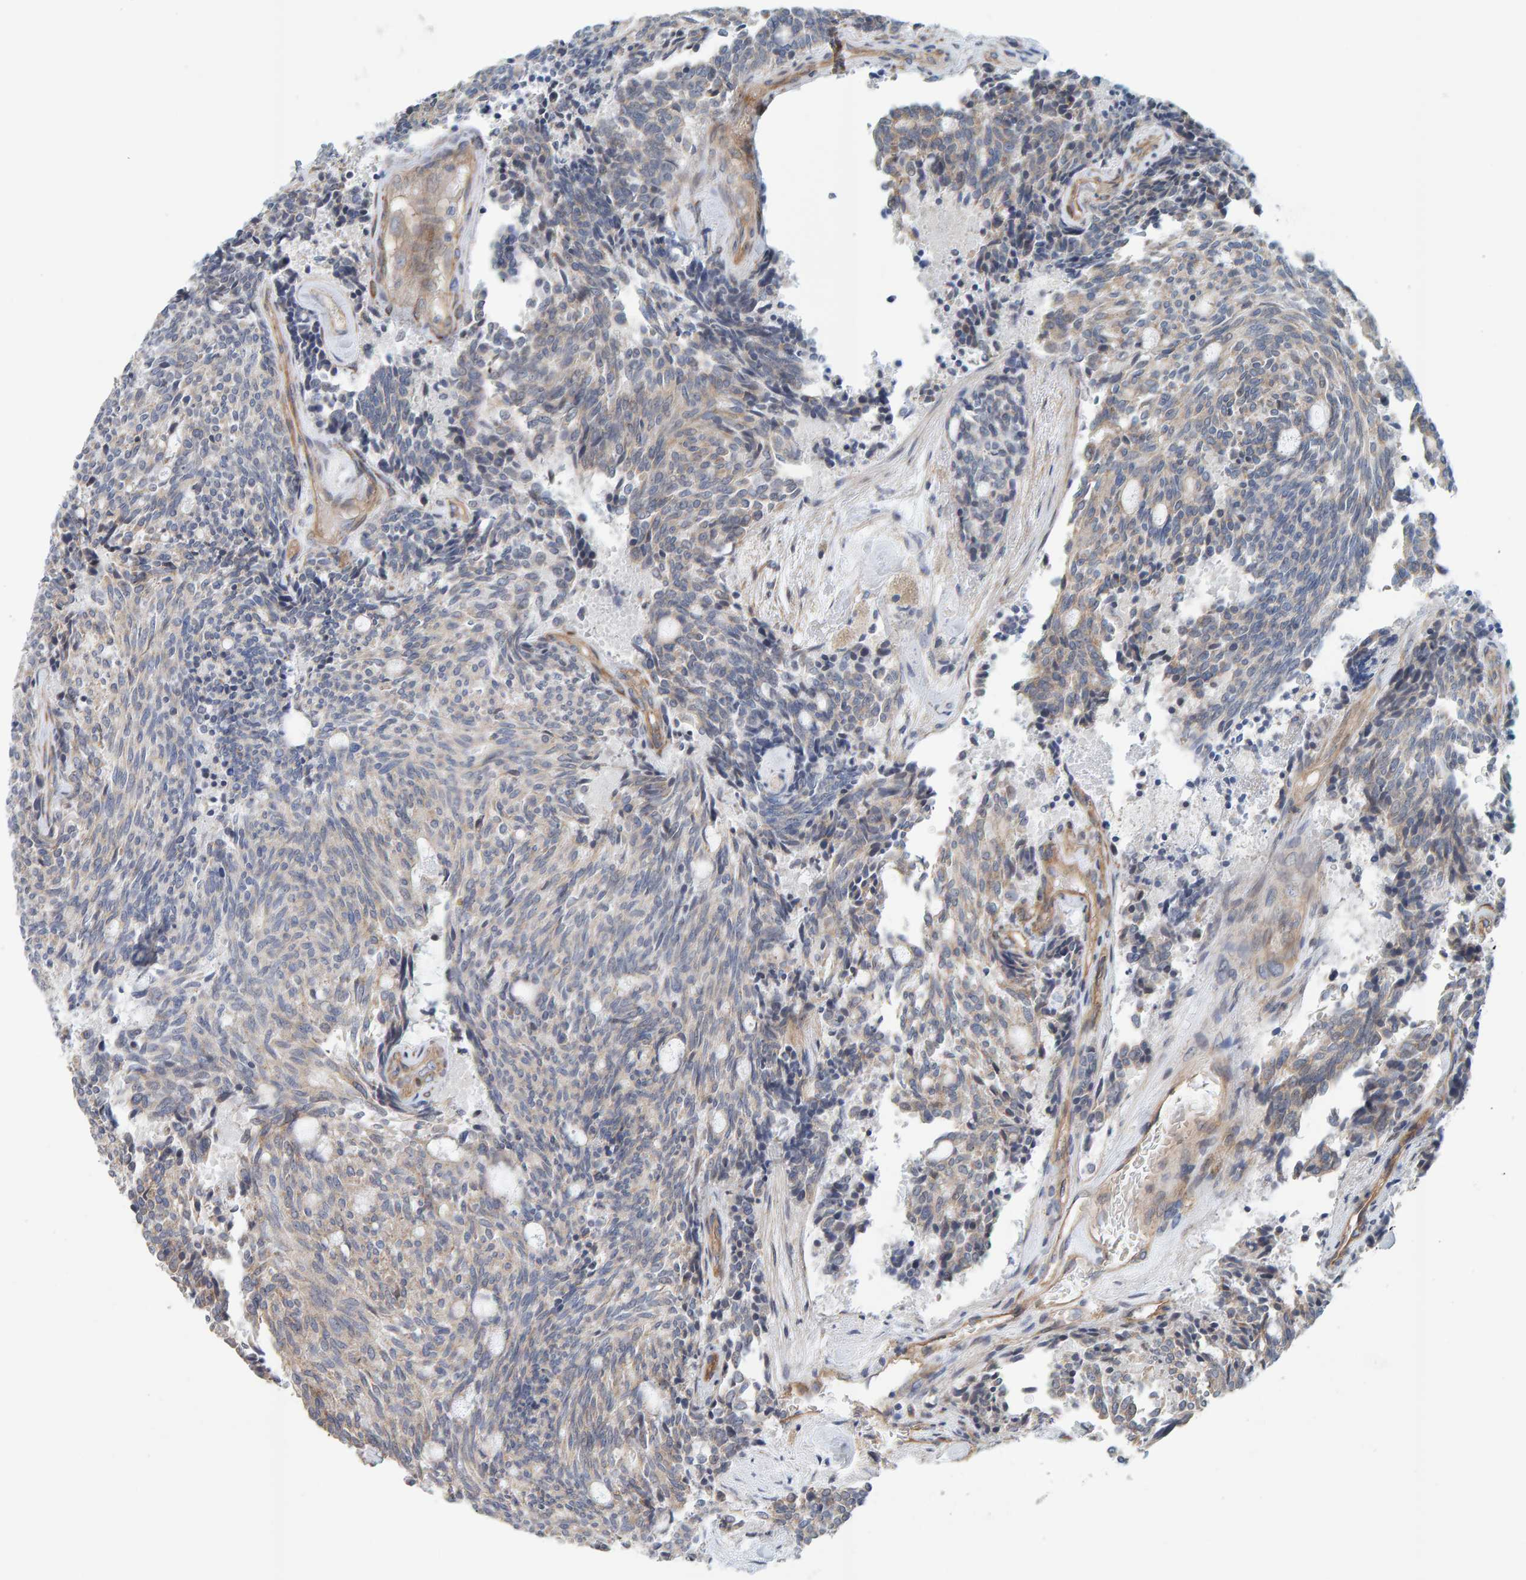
{"staining": {"intensity": "weak", "quantity": "<25%", "location": "cytoplasmic/membranous"}, "tissue": "carcinoid", "cell_type": "Tumor cells", "image_type": "cancer", "snomed": [{"axis": "morphology", "description": "Carcinoid, malignant, NOS"}, {"axis": "topography", "description": "Pancreas"}], "caption": "High power microscopy image of an IHC photomicrograph of carcinoid (malignant), revealing no significant staining in tumor cells.", "gene": "RGP1", "patient": {"sex": "female", "age": 54}}